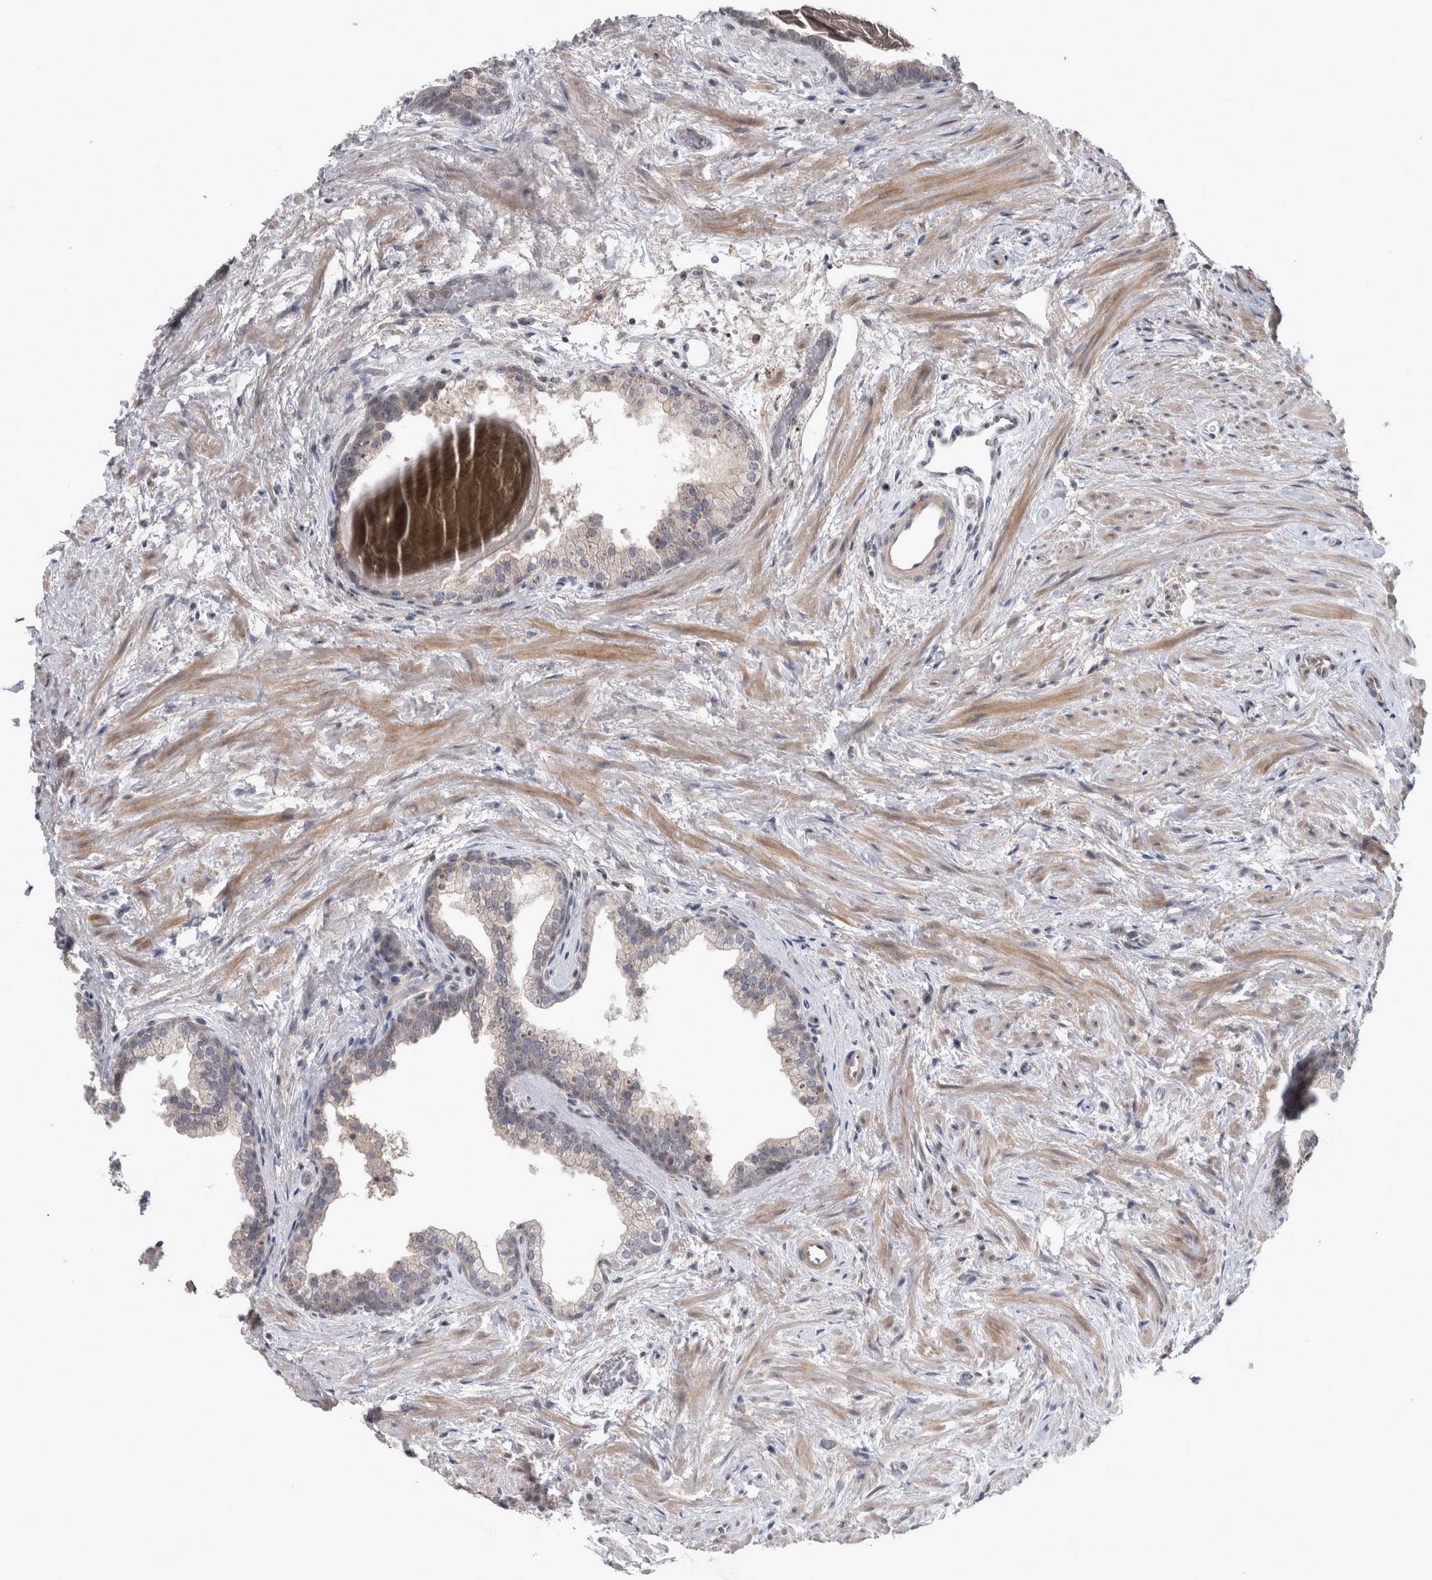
{"staining": {"intensity": "weak", "quantity": "<25%", "location": "cytoplasmic/membranous,nuclear"}, "tissue": "prostate", "cell_type": "Glandular cells", "image_type": "normal", "snomed": [{"axis": "morphology", "description": "Normal tissue, NOS"}, {"axis": "topography", "description": "Prostate"}], "caption": "Immunohistochemistry (IHC) micrograph of unremarkable prostate stained for a protein (brown), which demonstrates no expression in glandular cells. (Stains: DAB (3,3'-diaminobenzidine) immunohistochemistry with hematoxylin counter stain, Microscopy: brightfield microscopy at high magnification).", "gene": "RBM28", "patient": {"sex": "male", "age": 48}}